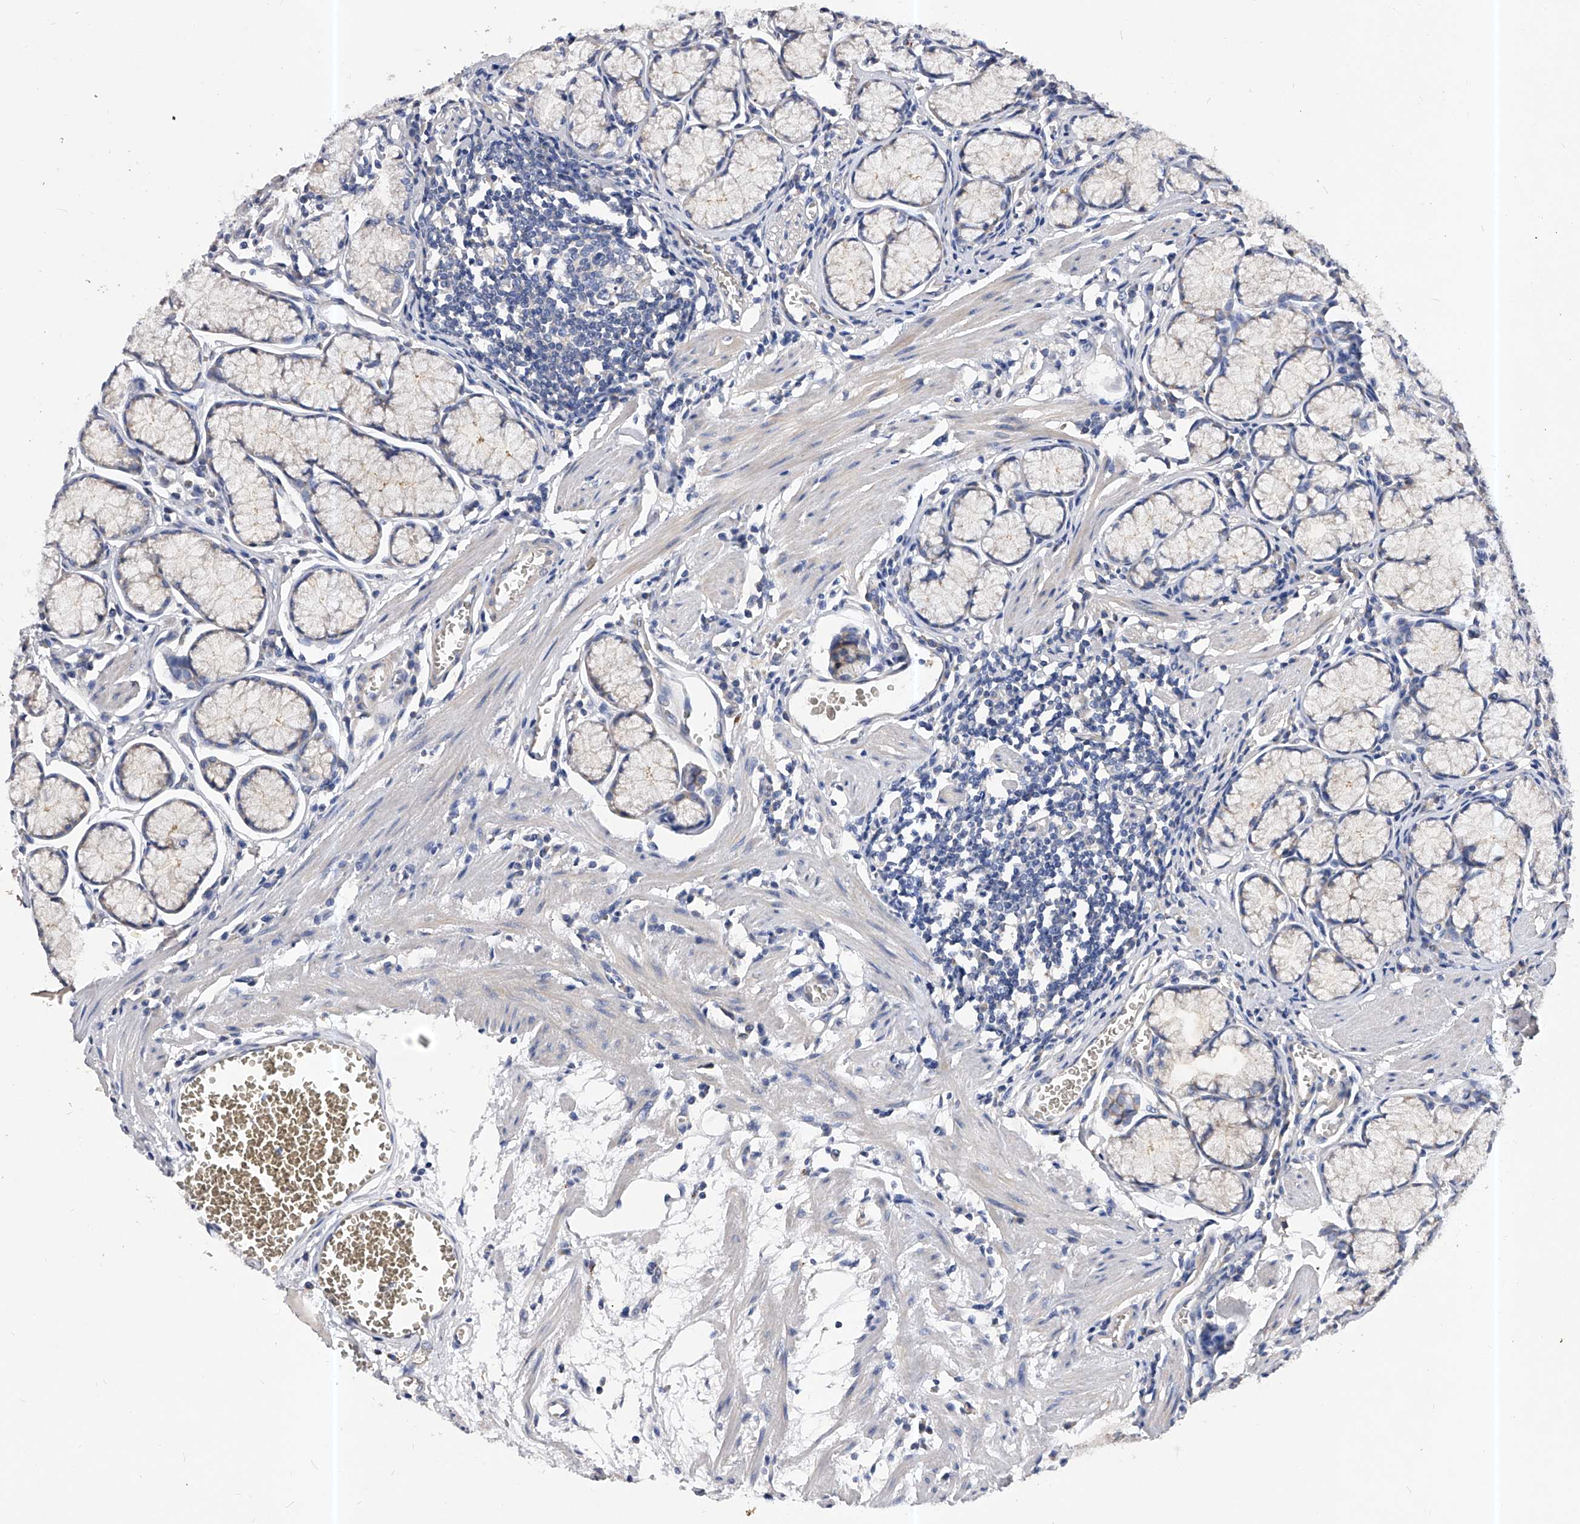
{"staining": {"intensity": "weak", "quantity": "25%-75%", "location": "cytoplasmic/membranous"}, "tissue": "stomach", "cell_type": "Glandular cells", "image_type": "normal", "snomed": [{"axis": "morphology", "description": "Normal tissue, NOS"}, {"axis": "topography", "description": "Stomach"}], "caption": "Immunohistochemistry (DAB (3,3'-diaminobenzidine)) staining of unremarkable stomach shows weak cytoplasmic/membranous protein staining in approximately 25%-75% of glandular cells. Using DAB (brown) and hematoxylin (blue) stains, captured at high magnification using brightfield microscopy.", "gene": "PPP5C", "patient": {"sex": "male", "age": 55}}